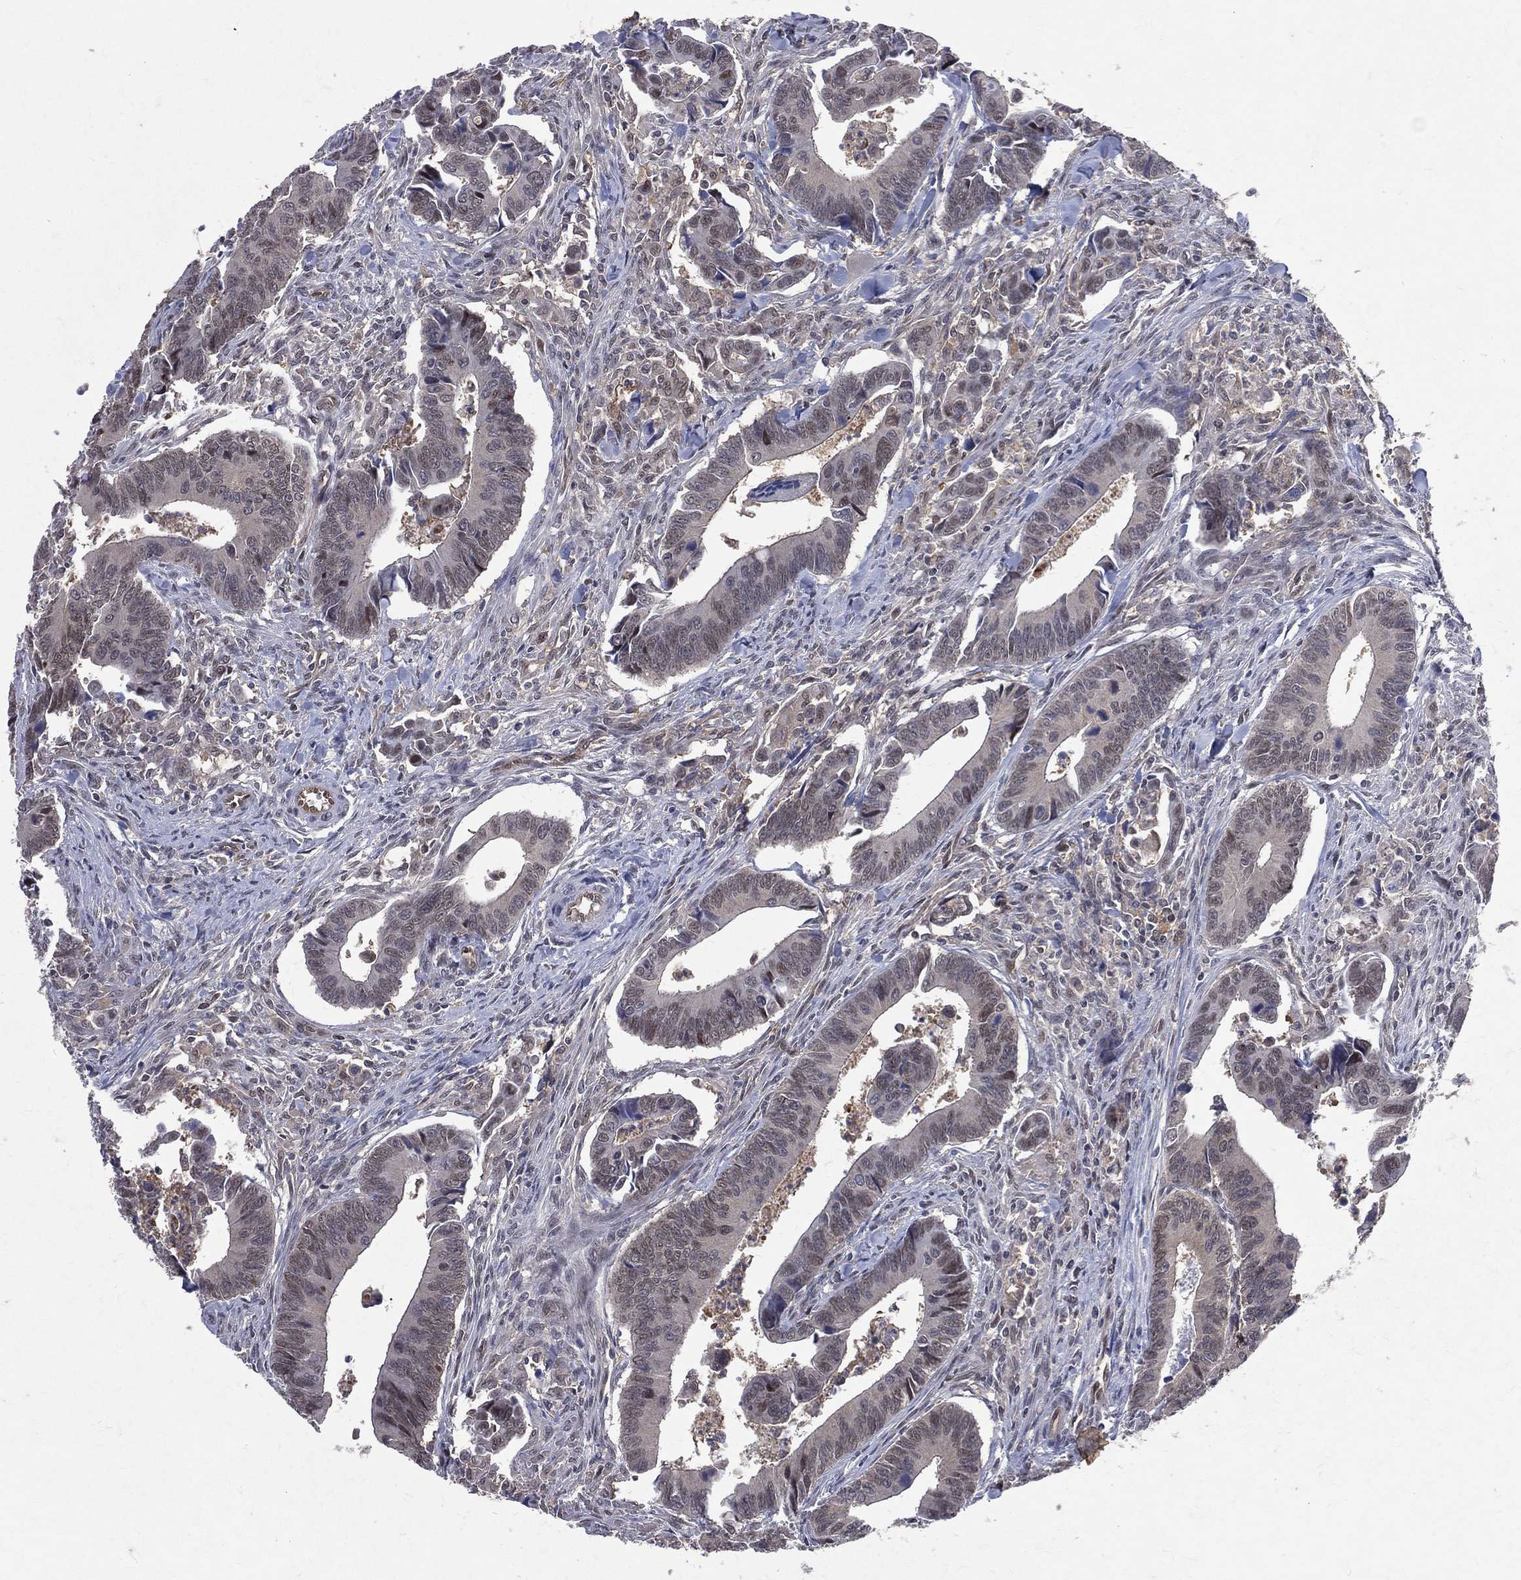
{"staining": {"intensity": "negative", "quantity": "none", "location": "none"}, "tissue": "colorectal cancer", "cell_type": "Tumor cells", "image_type": "cancer", "snomed": [{"axis": "morphology", "description": "Adenocarcinoma, NOS"}, {"axis": "topography", "description": "Rectum"}], "caption": "Immunohistochemistry (IHC) micrograph of neoplastic tissue: colorectal cancer (adenocarcinoma) stained with DAB reveals no significant protein positivity in tumor cells. (Stains: DAB immunohistochemistry with hematoxylin counter stain, Microscopy: brightfield microscopy at high magnification).", "gene": "GMPR2", "patient": {"sex": "male", "age": 67}}